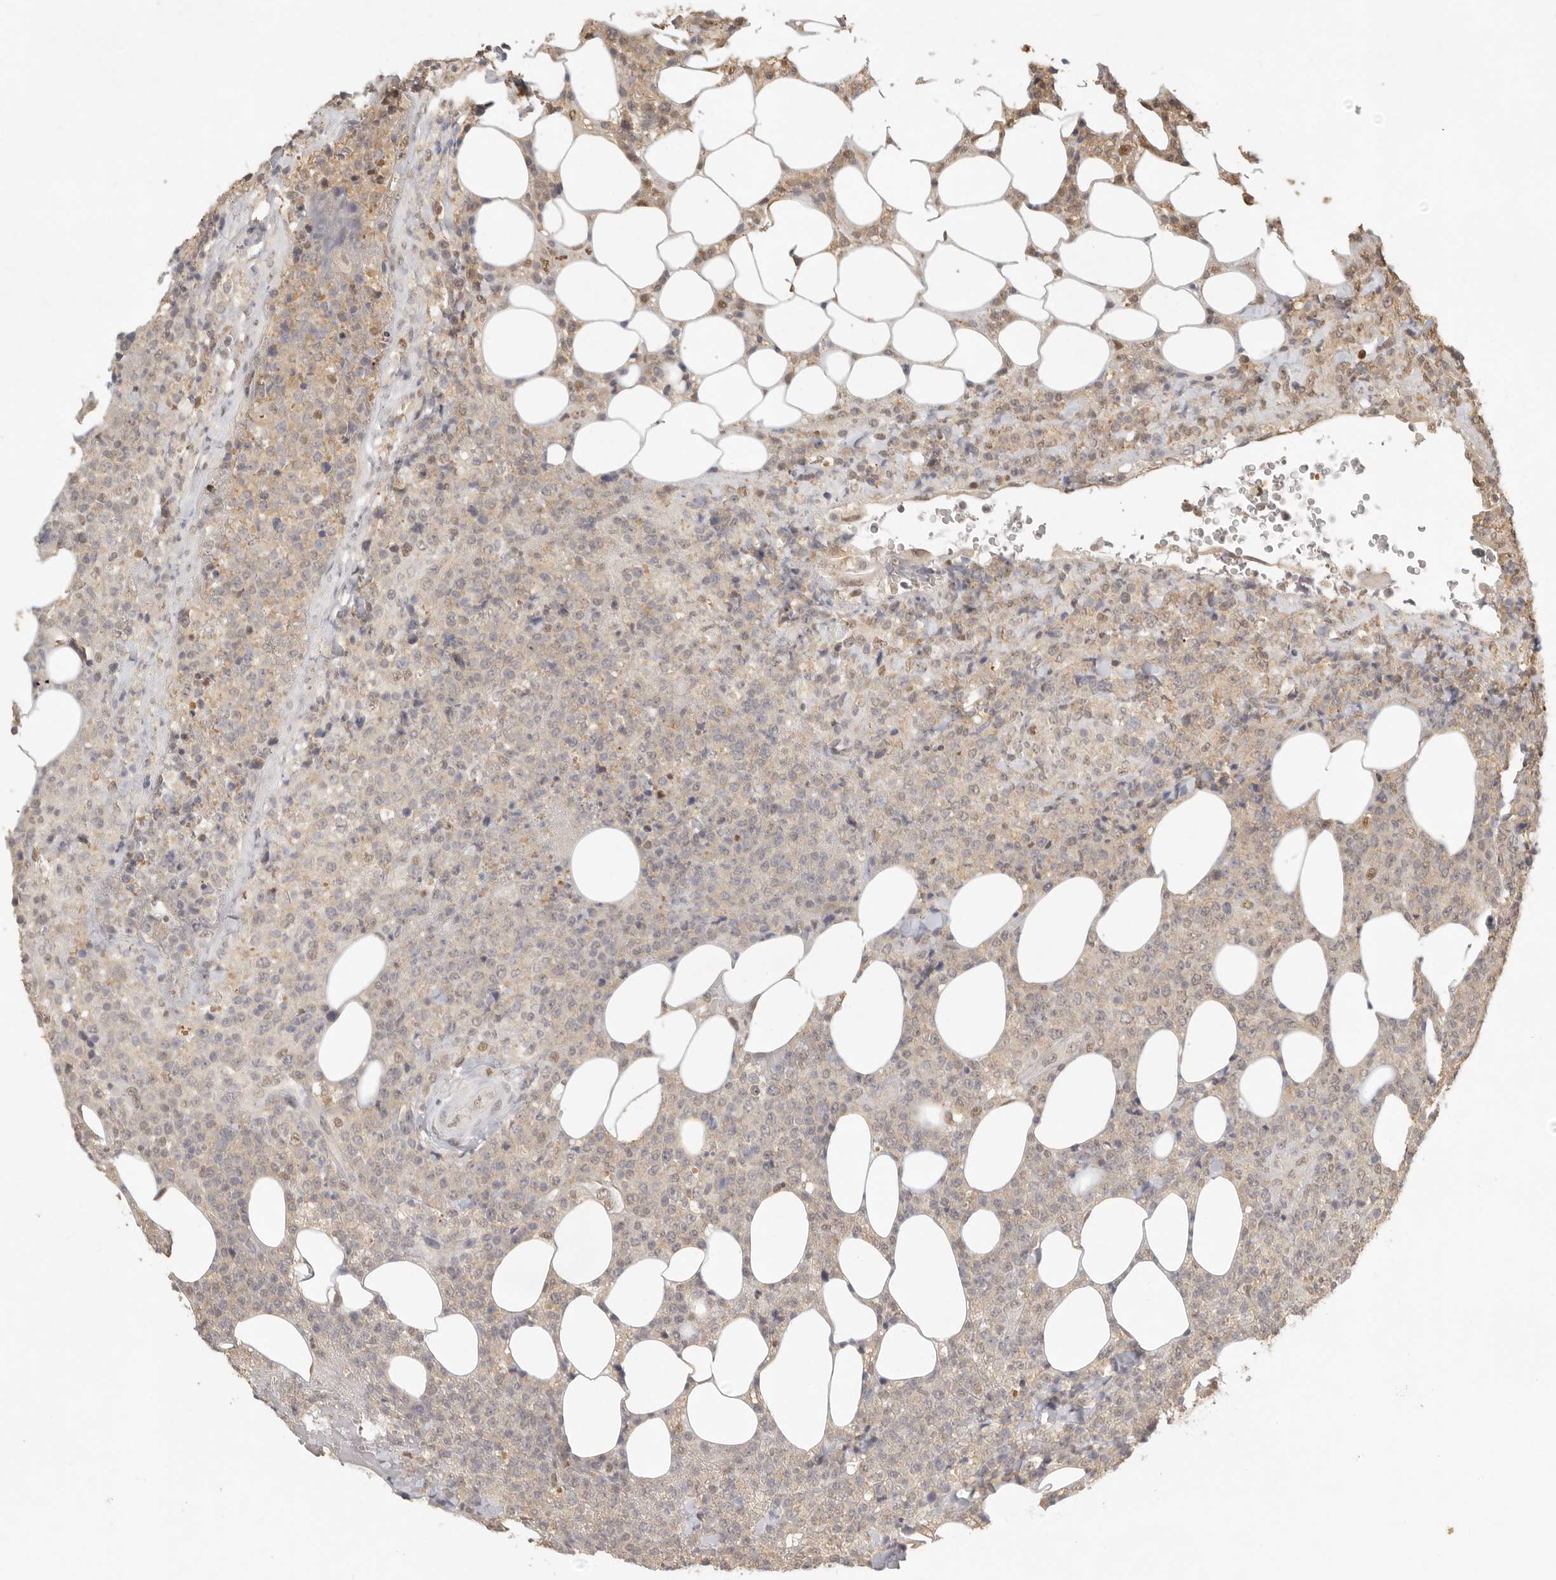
{"staining": {"intensity": "moderate", "quantity": "<25%", "location": "nuclear"}, "tissue": "lymphoma", "cell_type": "Tumor cells", "image_type": "cancer", "snomed": [{"axis": "morphology", "description": "Malignant lymphoma, non-Hodgkin's type, High grade"}, {"axis": "topography", "description": "Lymph node"}], "caption": "IHC image of neoplastic tissue: lymphoma stained using IHC shows low levels of moderate protein expression localized specifically in the nuclear of tumor cells, appearing as a nuclear brown color.", "gene": "PSMA5", "patient": {"sex": "male", "age": 13}}